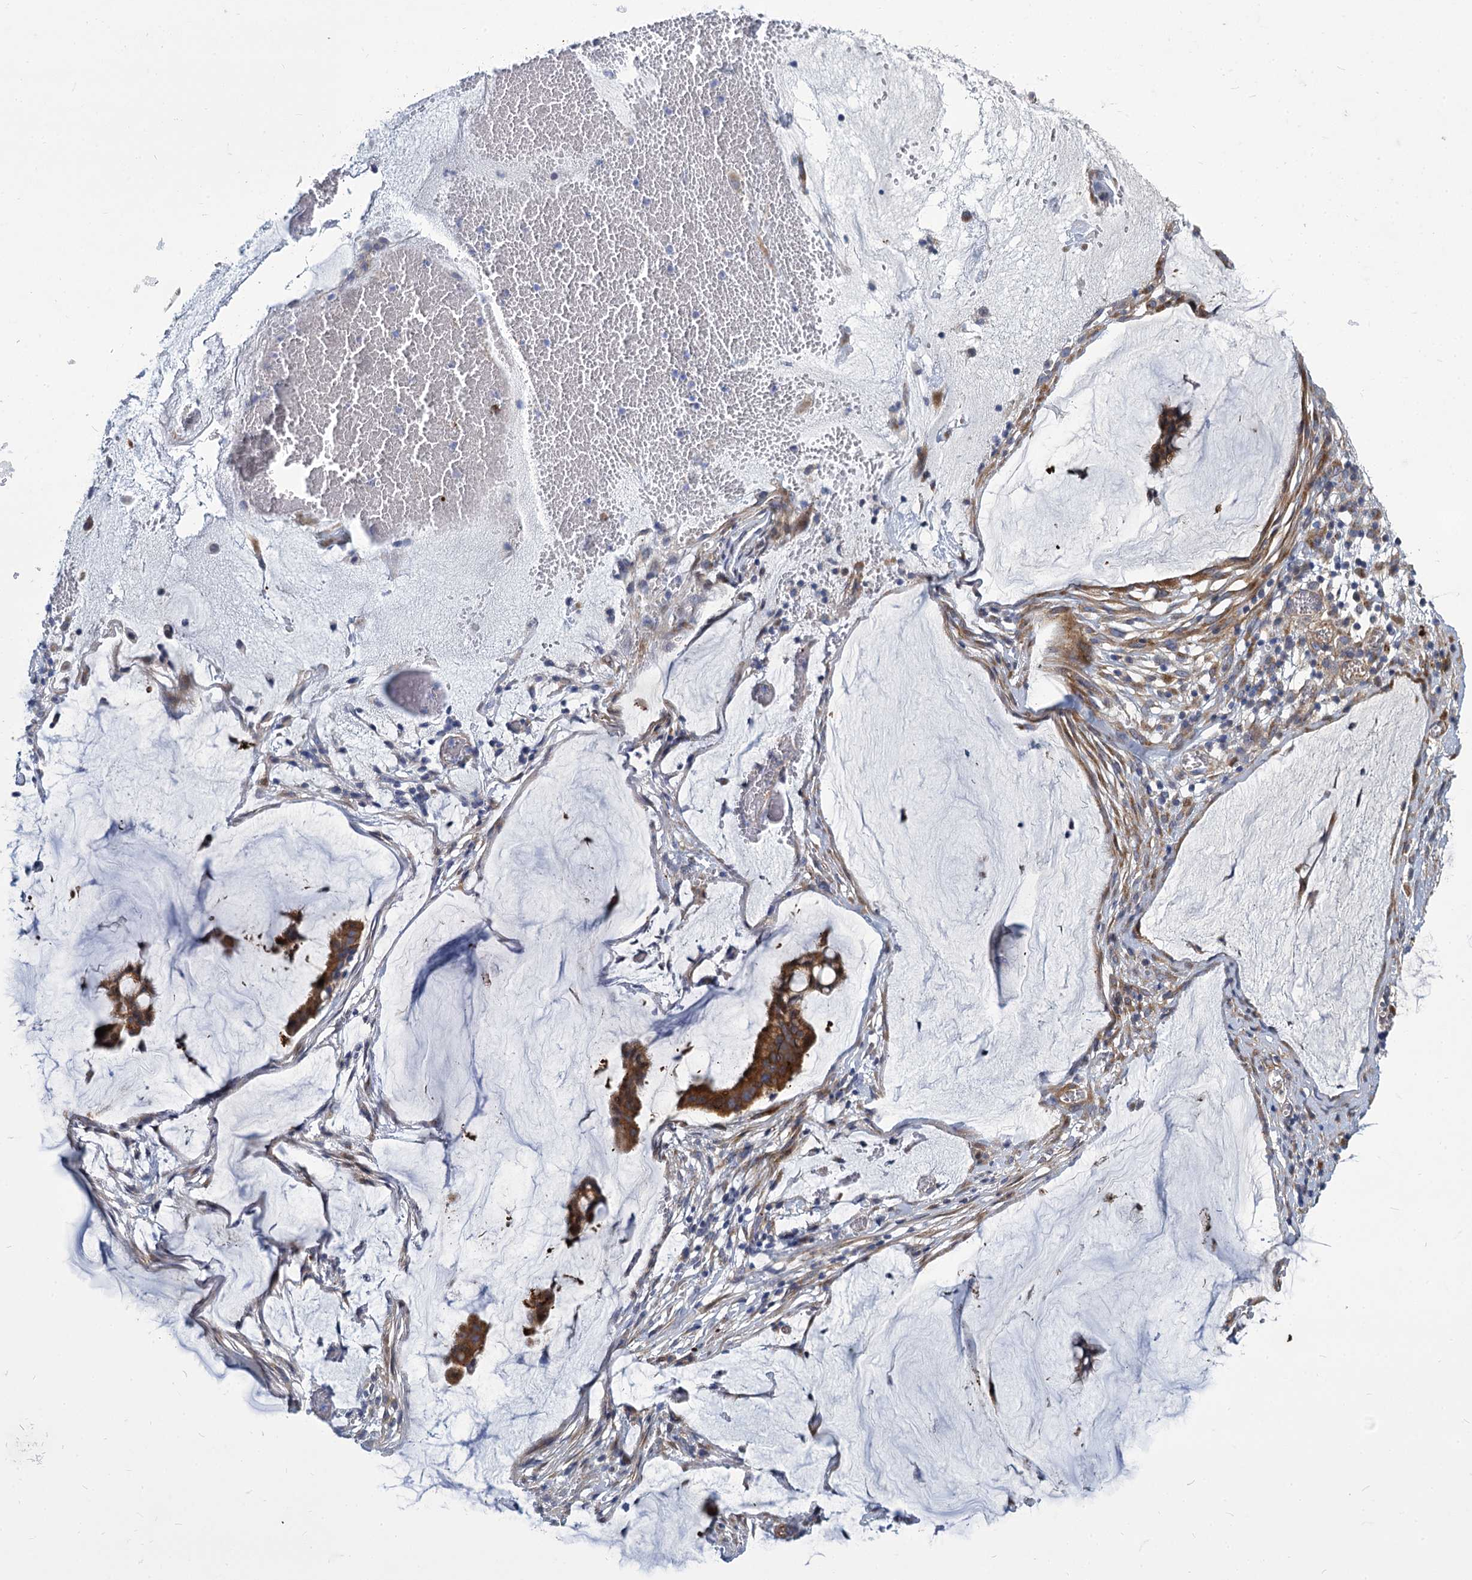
{"staining": {"intensity": "moderate", "quantity": ">75%", "location": "cytoplasmic/membranous"}, "tissue": "ovarian cancer", "cell_type": "Tumor cells", "image_type": "cancer", "snomed": [{"axis": "morphology", "description": "Cystadenocarcinoma, mucinous, NOS"}, {"axis": "topography", "description": "Ovary"}], "caption": "Immunohistochemical staining of human ovarian mucinous cystadenocarcinoma exhibits medium levels of moderate cytoplasmic/membranous protein positivity in about >75% of tumor cells. Nuclei are stained in blue.", "gene": "TRIM77", "patient": {"sex": "female", "age": 73}}